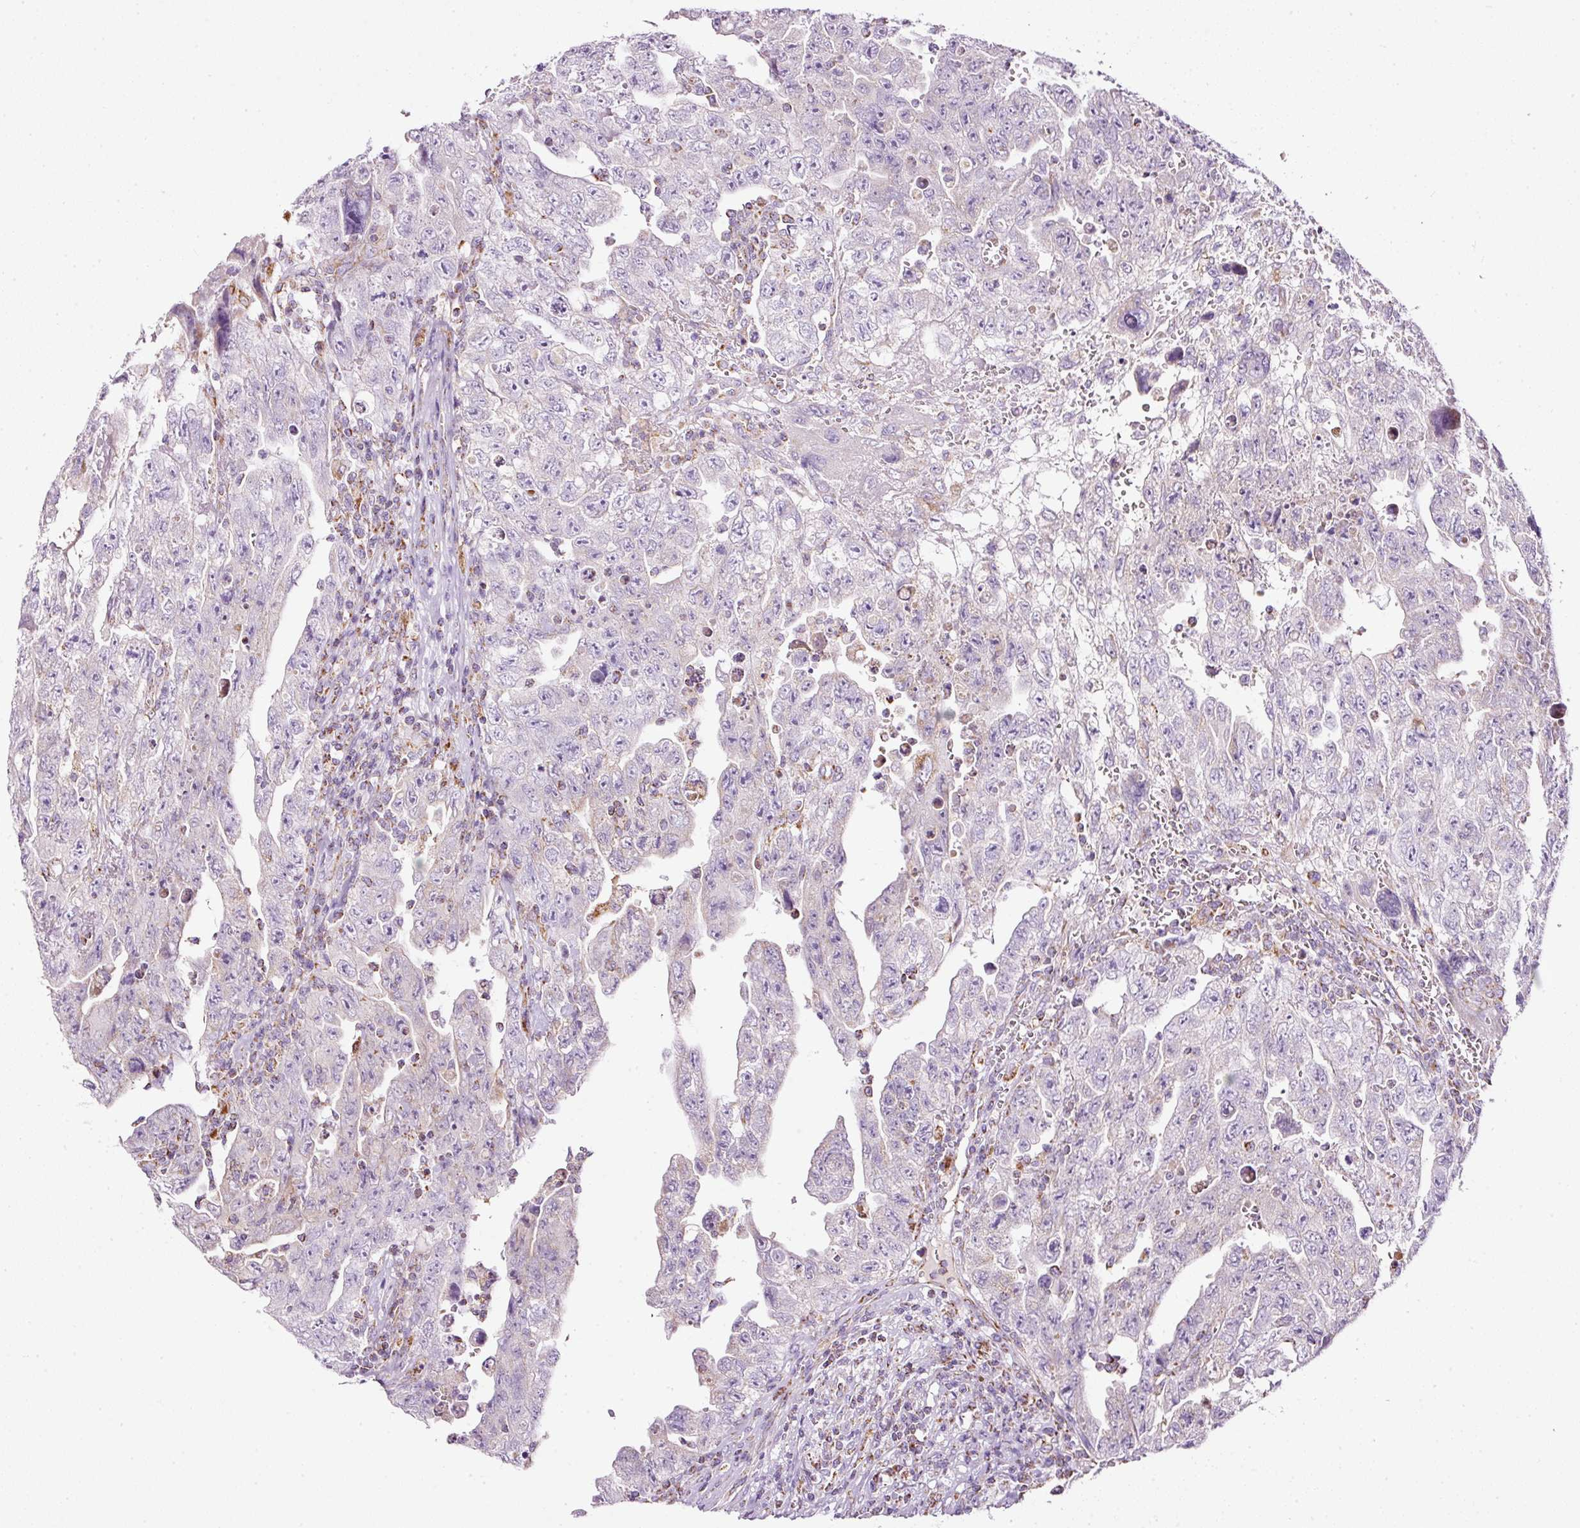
{"staining": {"intensity": "negative", "quantity": "none", "location": "none"}, "tissue": "testis cancer", "cell_type": "Tumor cells", "image_type": "cancer", "snomed": [{"axis": "morphology", "description": "Carcinoma, Embryonal, NOS"}, {"axis": "topography", "description": "Testis"}], "caption": "A high-resolution photomicrograph shows IHC staining of testis cancer, which exhibits no significant expression in tumor cells.", "gene": "SDHA", "patient": {"sex": "male", "age": 28}}